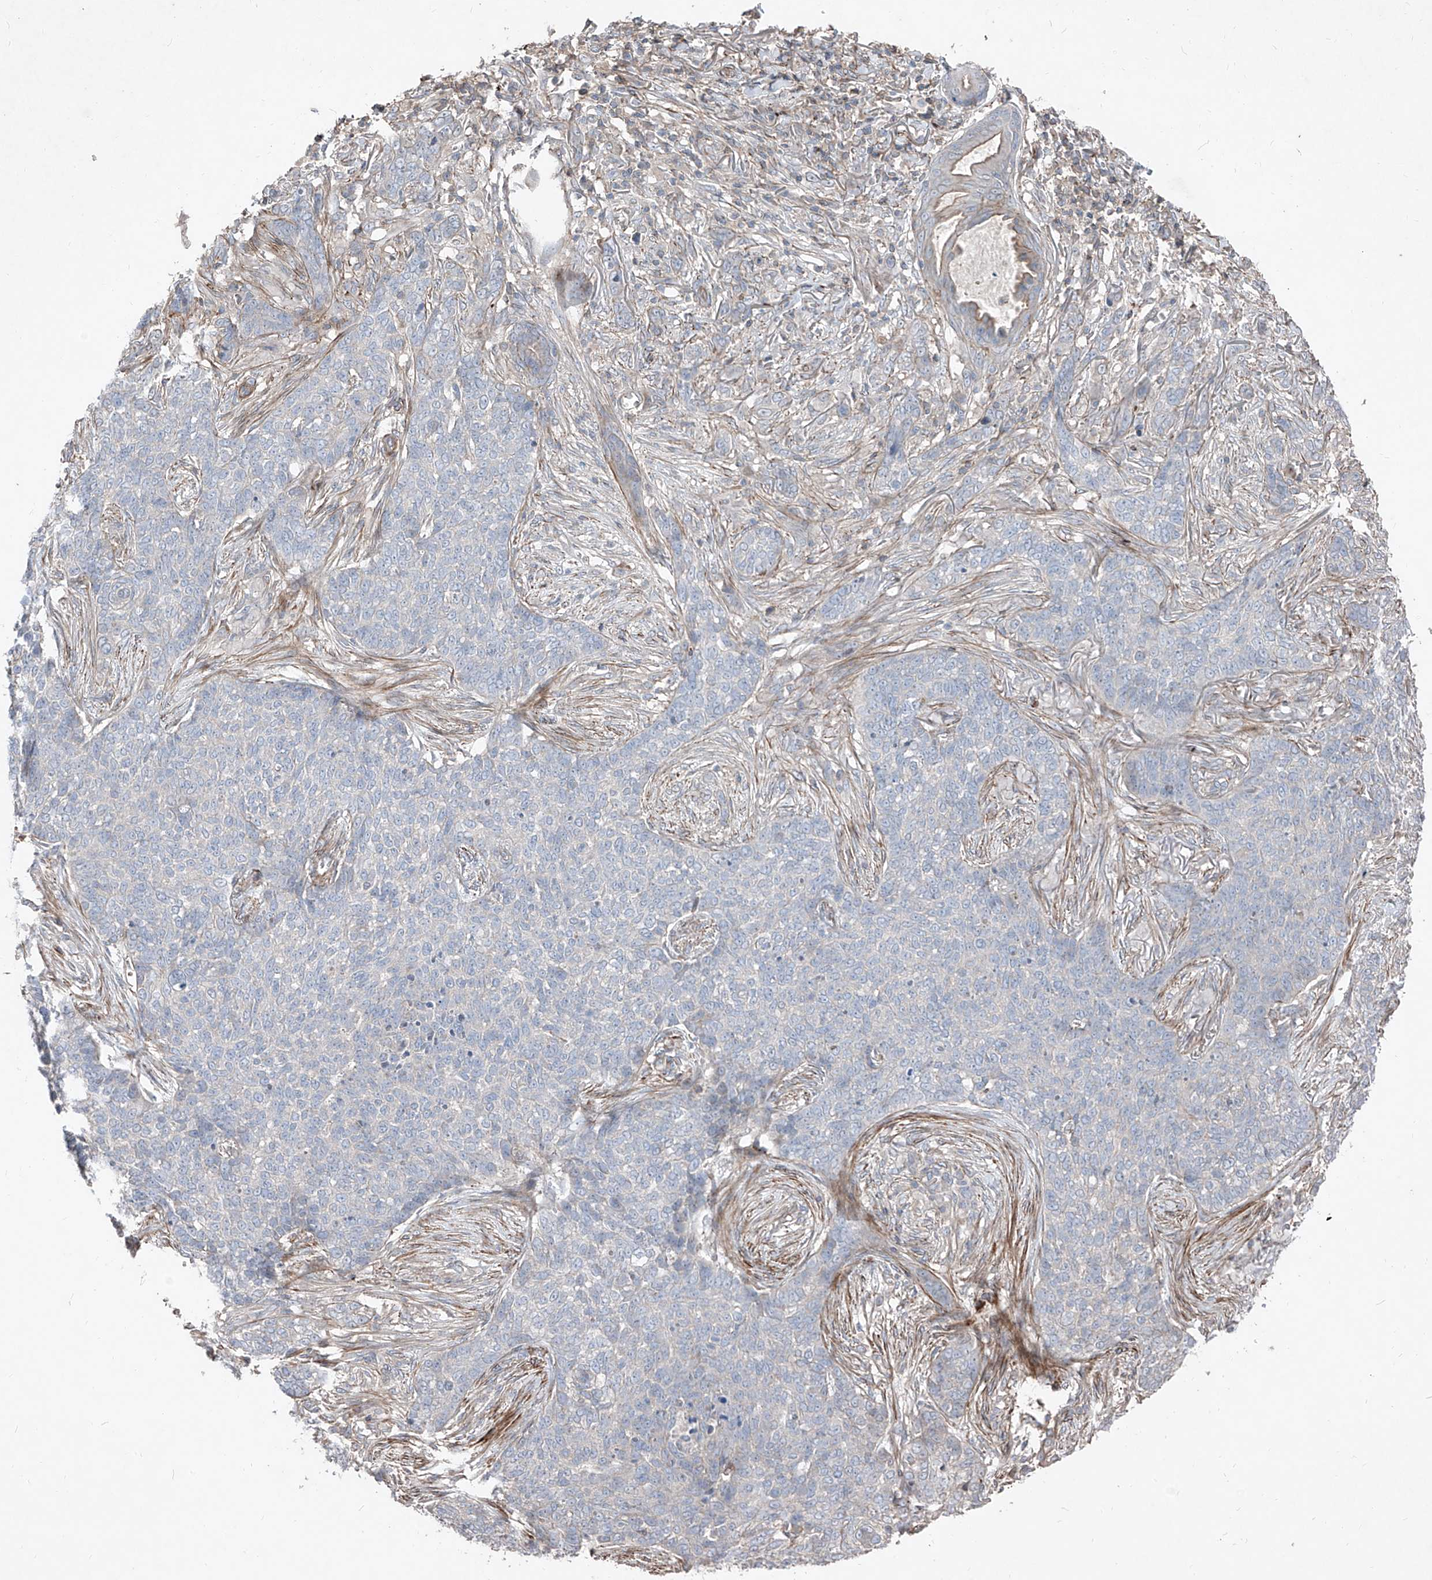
{"staining": {"intensity": "negative", "quantity": "none", "location": "none"}, "tissue": "skin cancer", "cell_type": "Tumor cells", "image_type": "cancer", "snomed": [{"axis": "morphology", "description": "Basal cell carcinoma"}, {"axis": "topography", "description": "Skin"}], "caption": "An immunohistochemistry histopathology image of skin basal cell carcinoma is shown. There is no staining in tumor cells of skin basal cell carcinoma. The staining is performed using DAB brown chromogen with nuclei counter-stained in using hematoxylin.", "gene": "UFD1", "patient": {"sex": "male", "age": 85}}